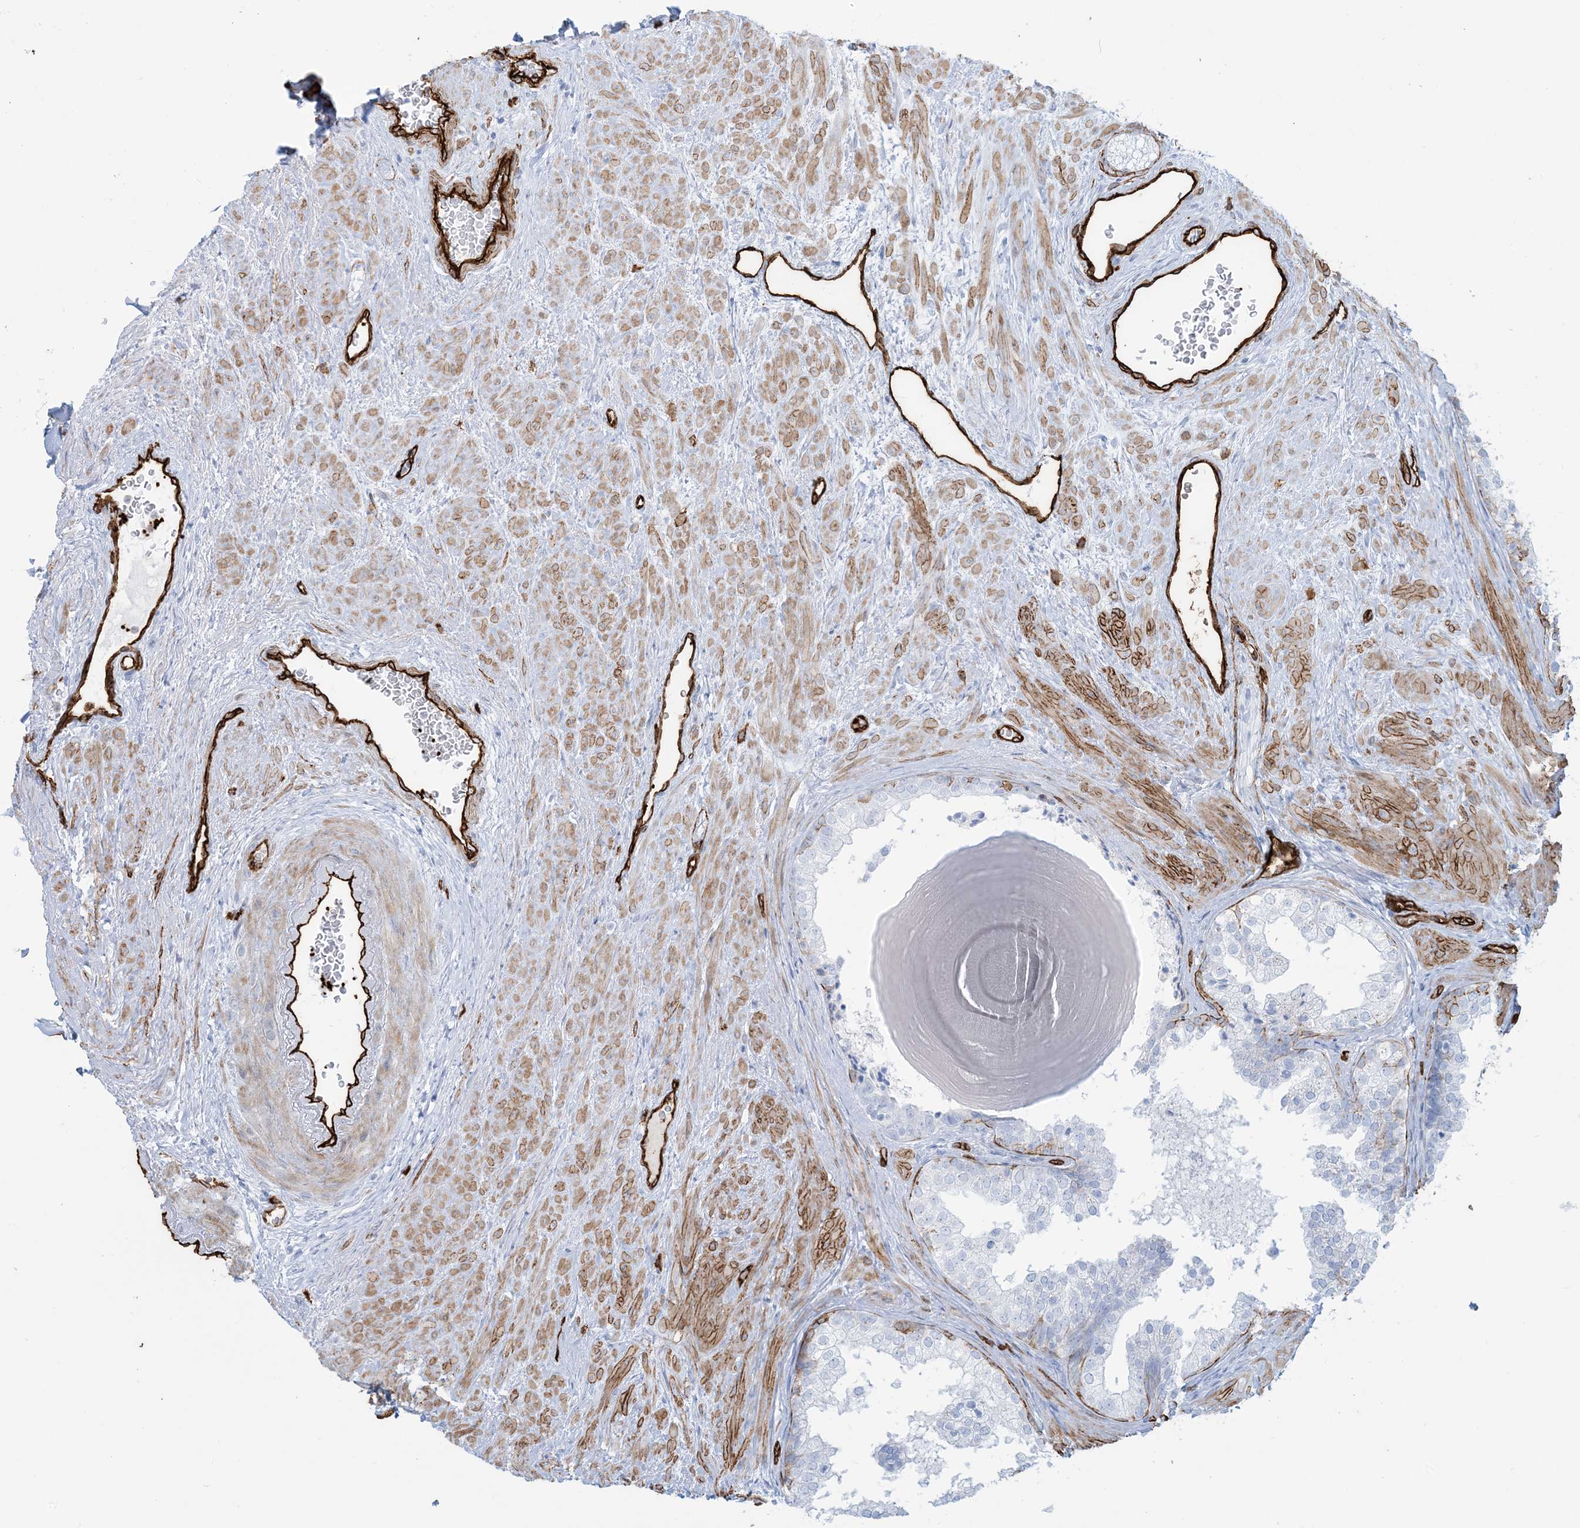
{"staining": {"intensity": "negative", "quantity": "none", "location": "none"}, "tissue": "prostate", "cell_type": "Glandular cells", "image_type": "normal", "snomed": [{"axis": "morphology", "description": "Normal tissue, NOS"}, {"axis": "topography", "description": "Prostate"}], "caption": "The image shows no staining of glandular cells in normal prostate. Brightfield microscopy of immunohistochemistry stained with DAB (brown) and hematoxylin (blue), captured at high magnification.", "gene": "EPS8L3", "patient": {"sex": "male", "age": 48}}